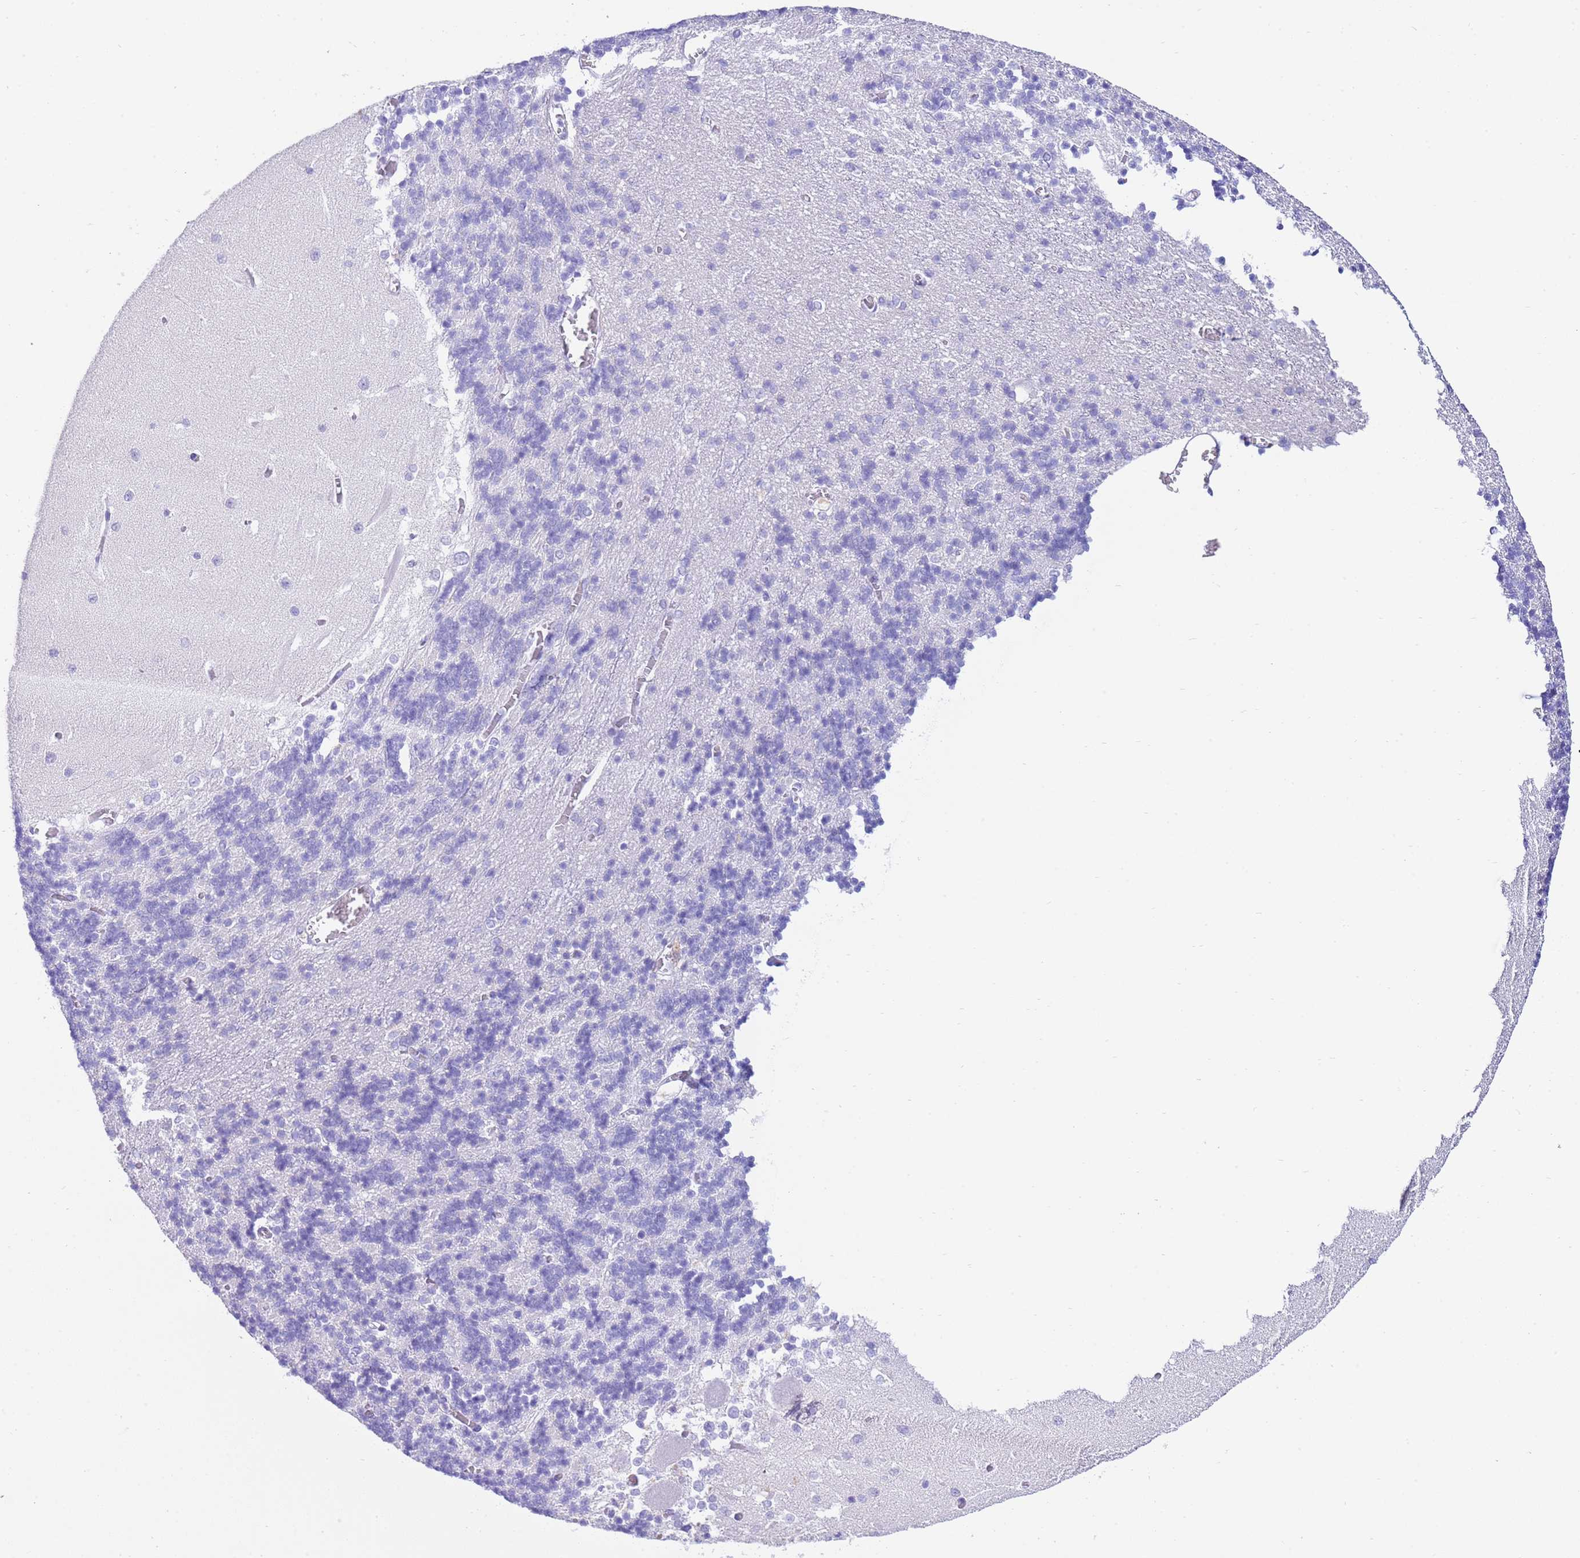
{"staining": {"intensity": "negative", "quantity": "none", "location": "none"}, "tissue": "cerebellum", "cell_type": "Cells in granular layer", "image_type": "normal", "snomed": [{"axis": "morphology", "description": "Normal tissue, NOS"}, {"axis": "topography", "description": "Cerebellum"}], "caption": "Cerebellum stained for a protein using immunohistochemistry (IHC) exhibits no staining cells in granular layer.", "gene": "CPB1", "patient": {"sex": "male", "age": 37}}